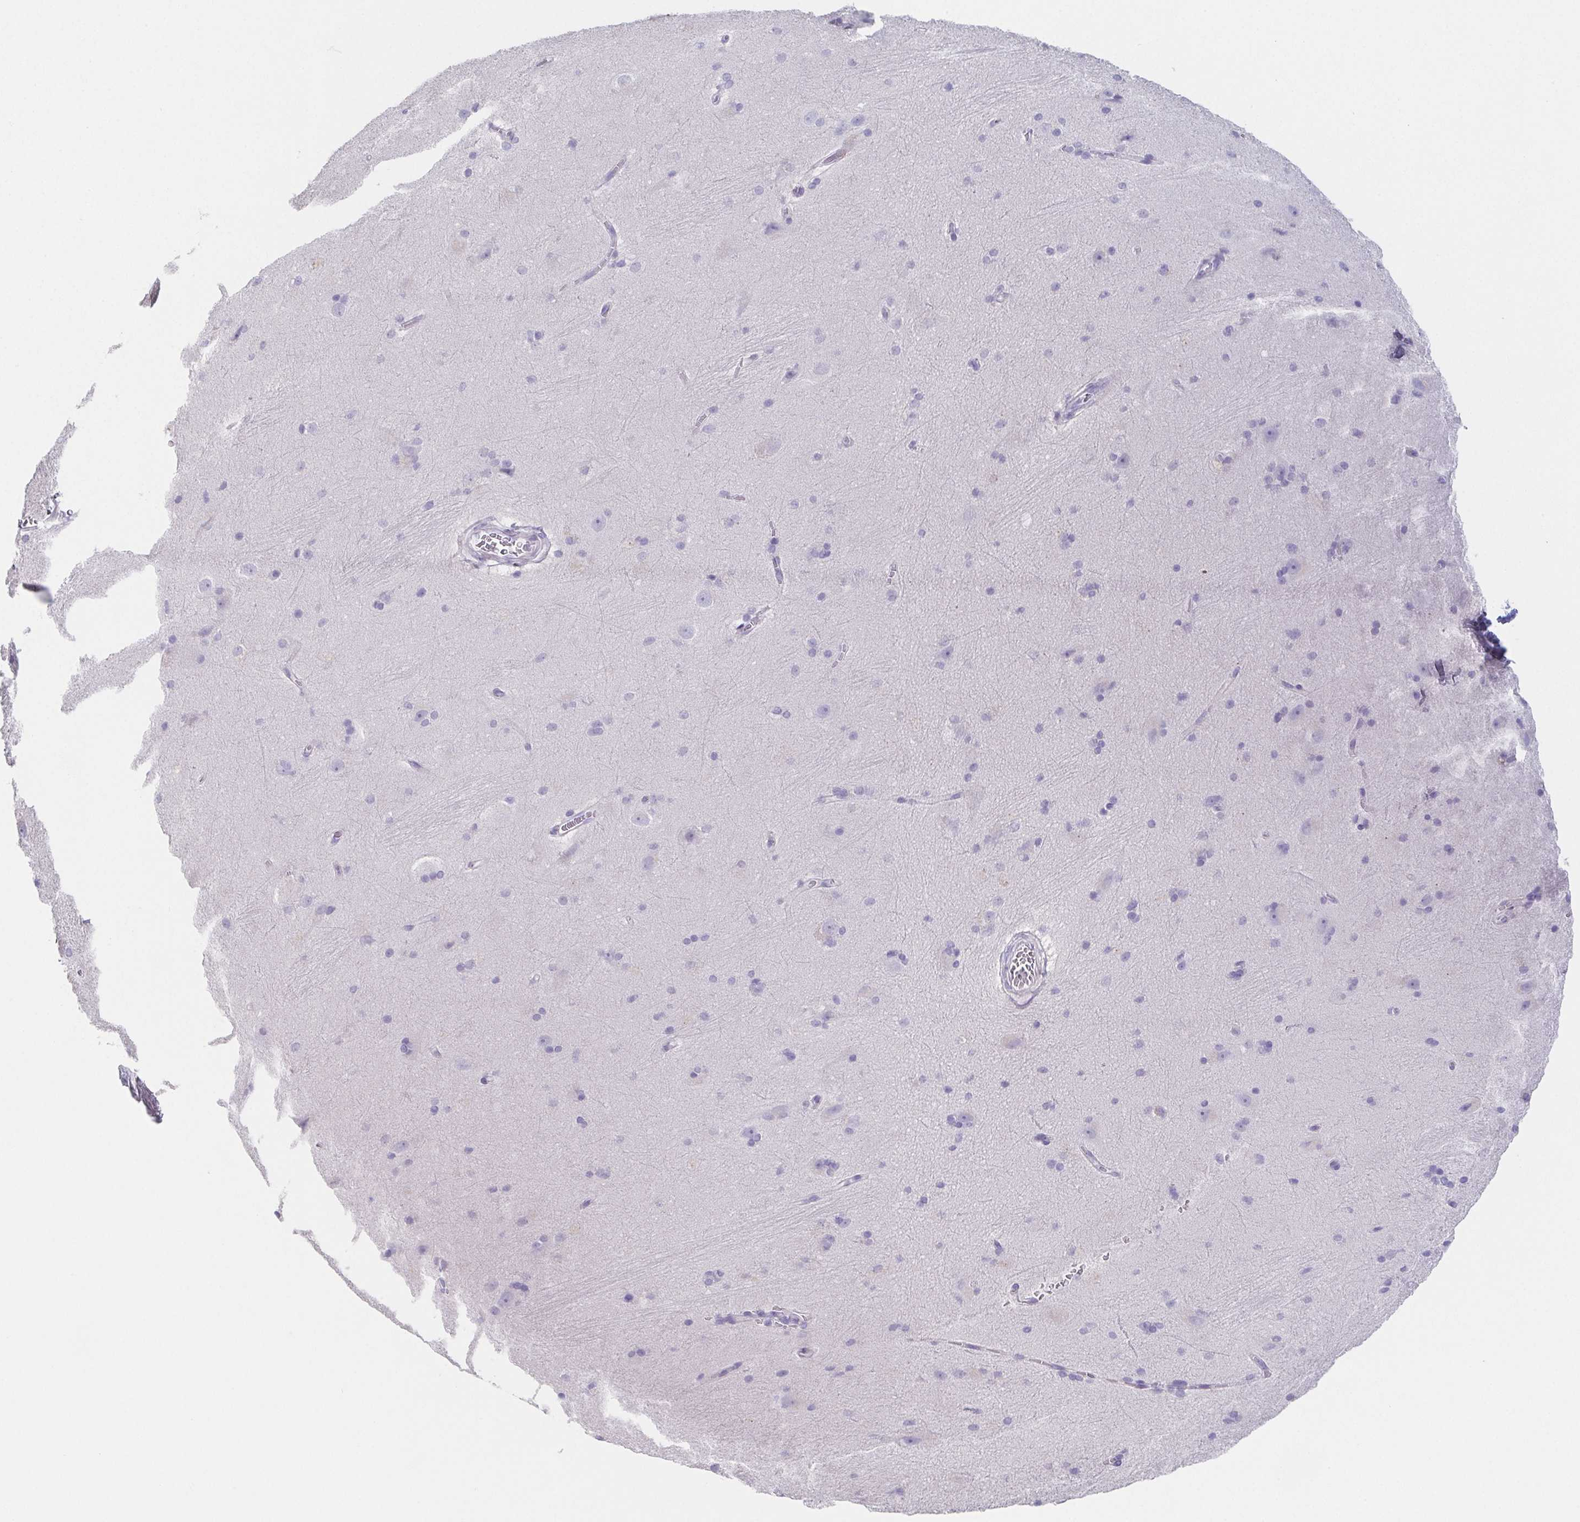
{"staining": {"intensity": "negative", "quantity": "none", "location": "none"}, "tissue": "hippocampus", "cell_type": "Glial cells", "image_type": "normal", "snomed": [{"axis": "morphology", "description": "Normal tissue, NOS"}, {"axis": "topography", "description": "Cerebral cortex"}, {"axis": "topography", "description": "Hippocampus"}], "caption": "This is a micrograph of immunohistochemistry (IHC) staining of benign hippocampus, which shows no staining in glial cells.", "gene": "HDGFL1", "patient": {"sex": "female", "age": 19}}